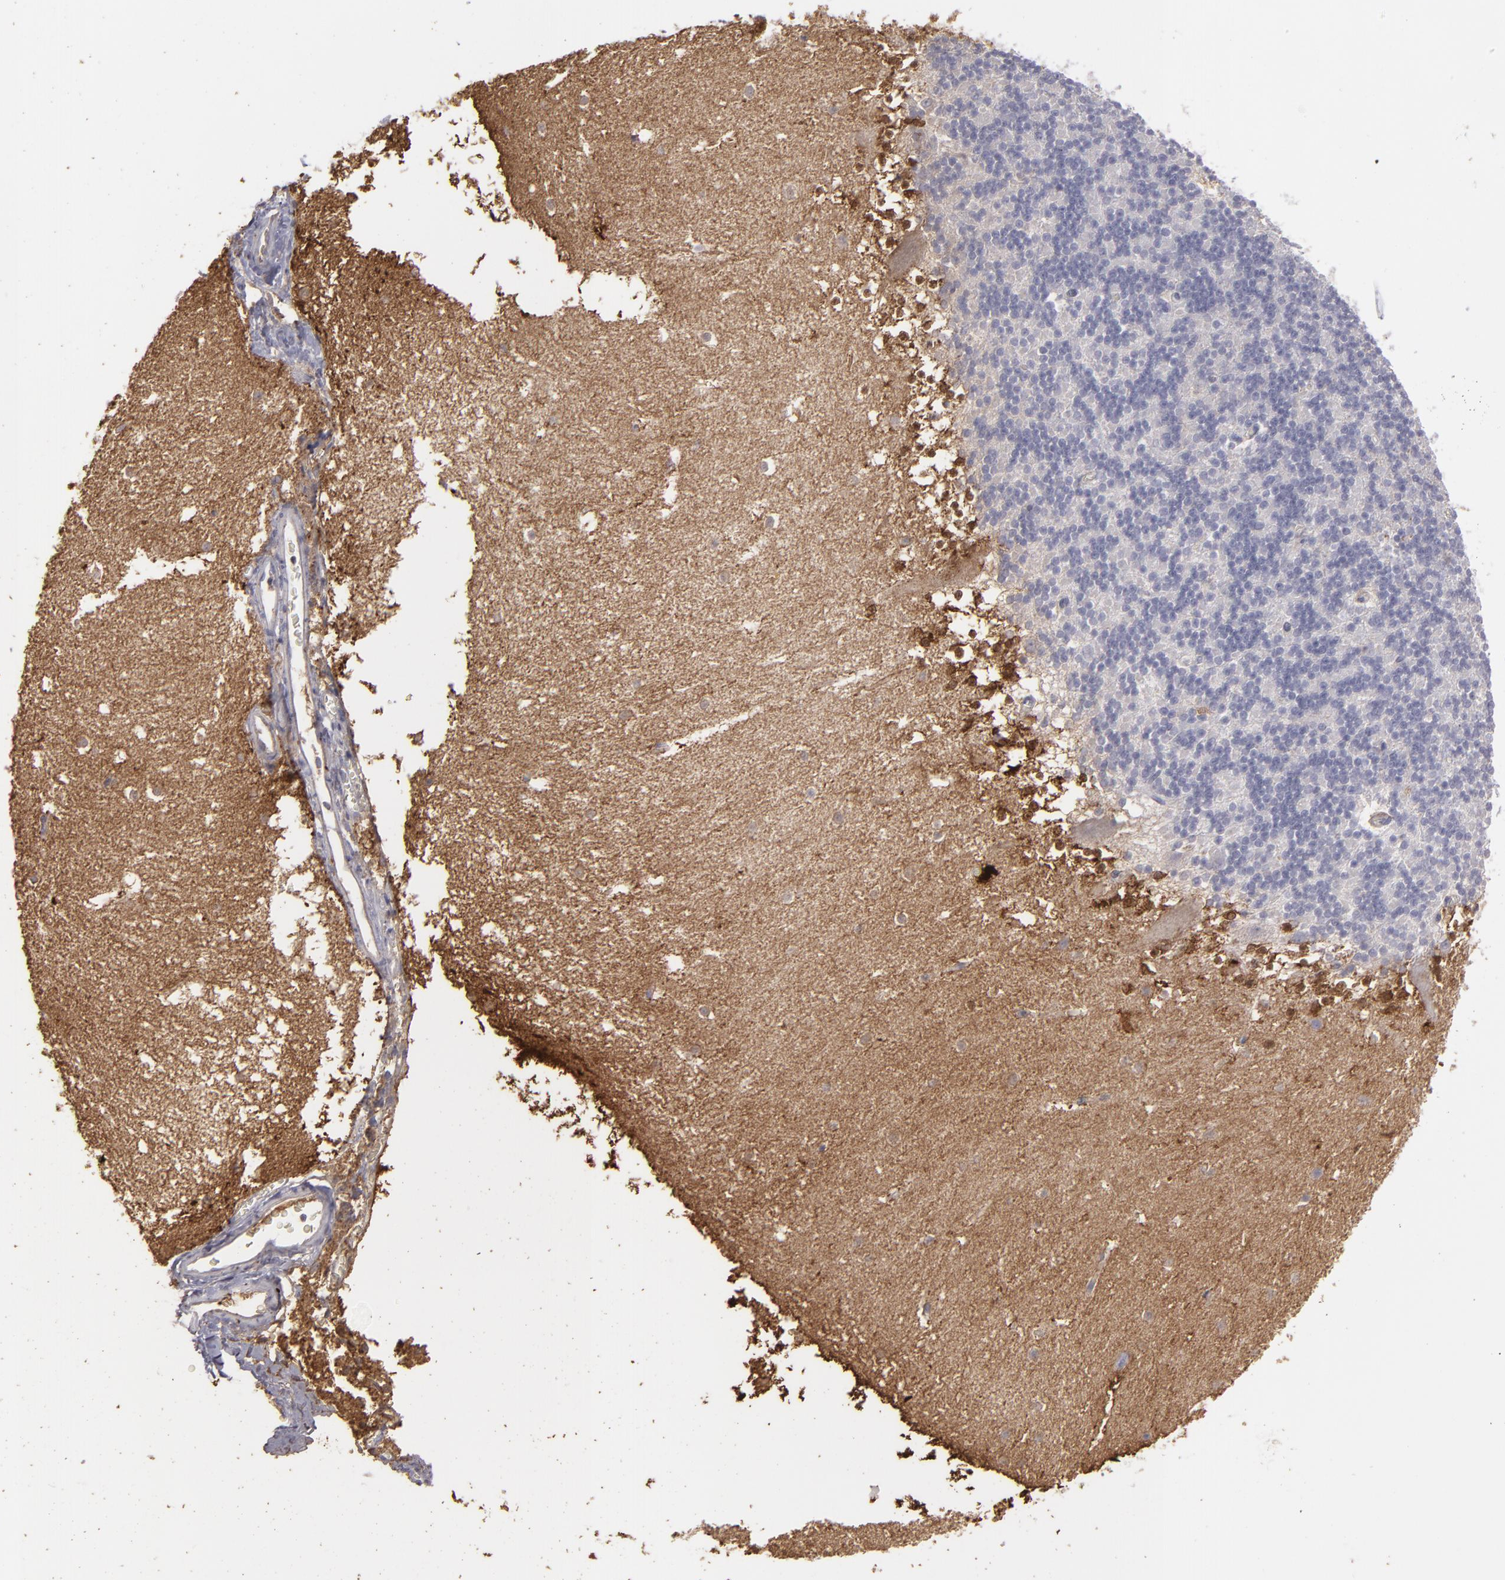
{"staining": {"intensity": "negative", "quantity": "none", "location": "none"}, "tissue": "cerebellum", "cell_type": "Cells in granular layer", "image_type": "normal", "snomed": [{"axis": "morphology", "description": "Normal tissue, NOS"}, {"axis": "topography", "description": "Cerebellum"}], "caption": "Immunohistochemical staining of normal human cerebellum exhibits no significant expression in cells in granular layer.", "gene": "SEMA3G", "patient": {"sex": "male", "age": 45}}